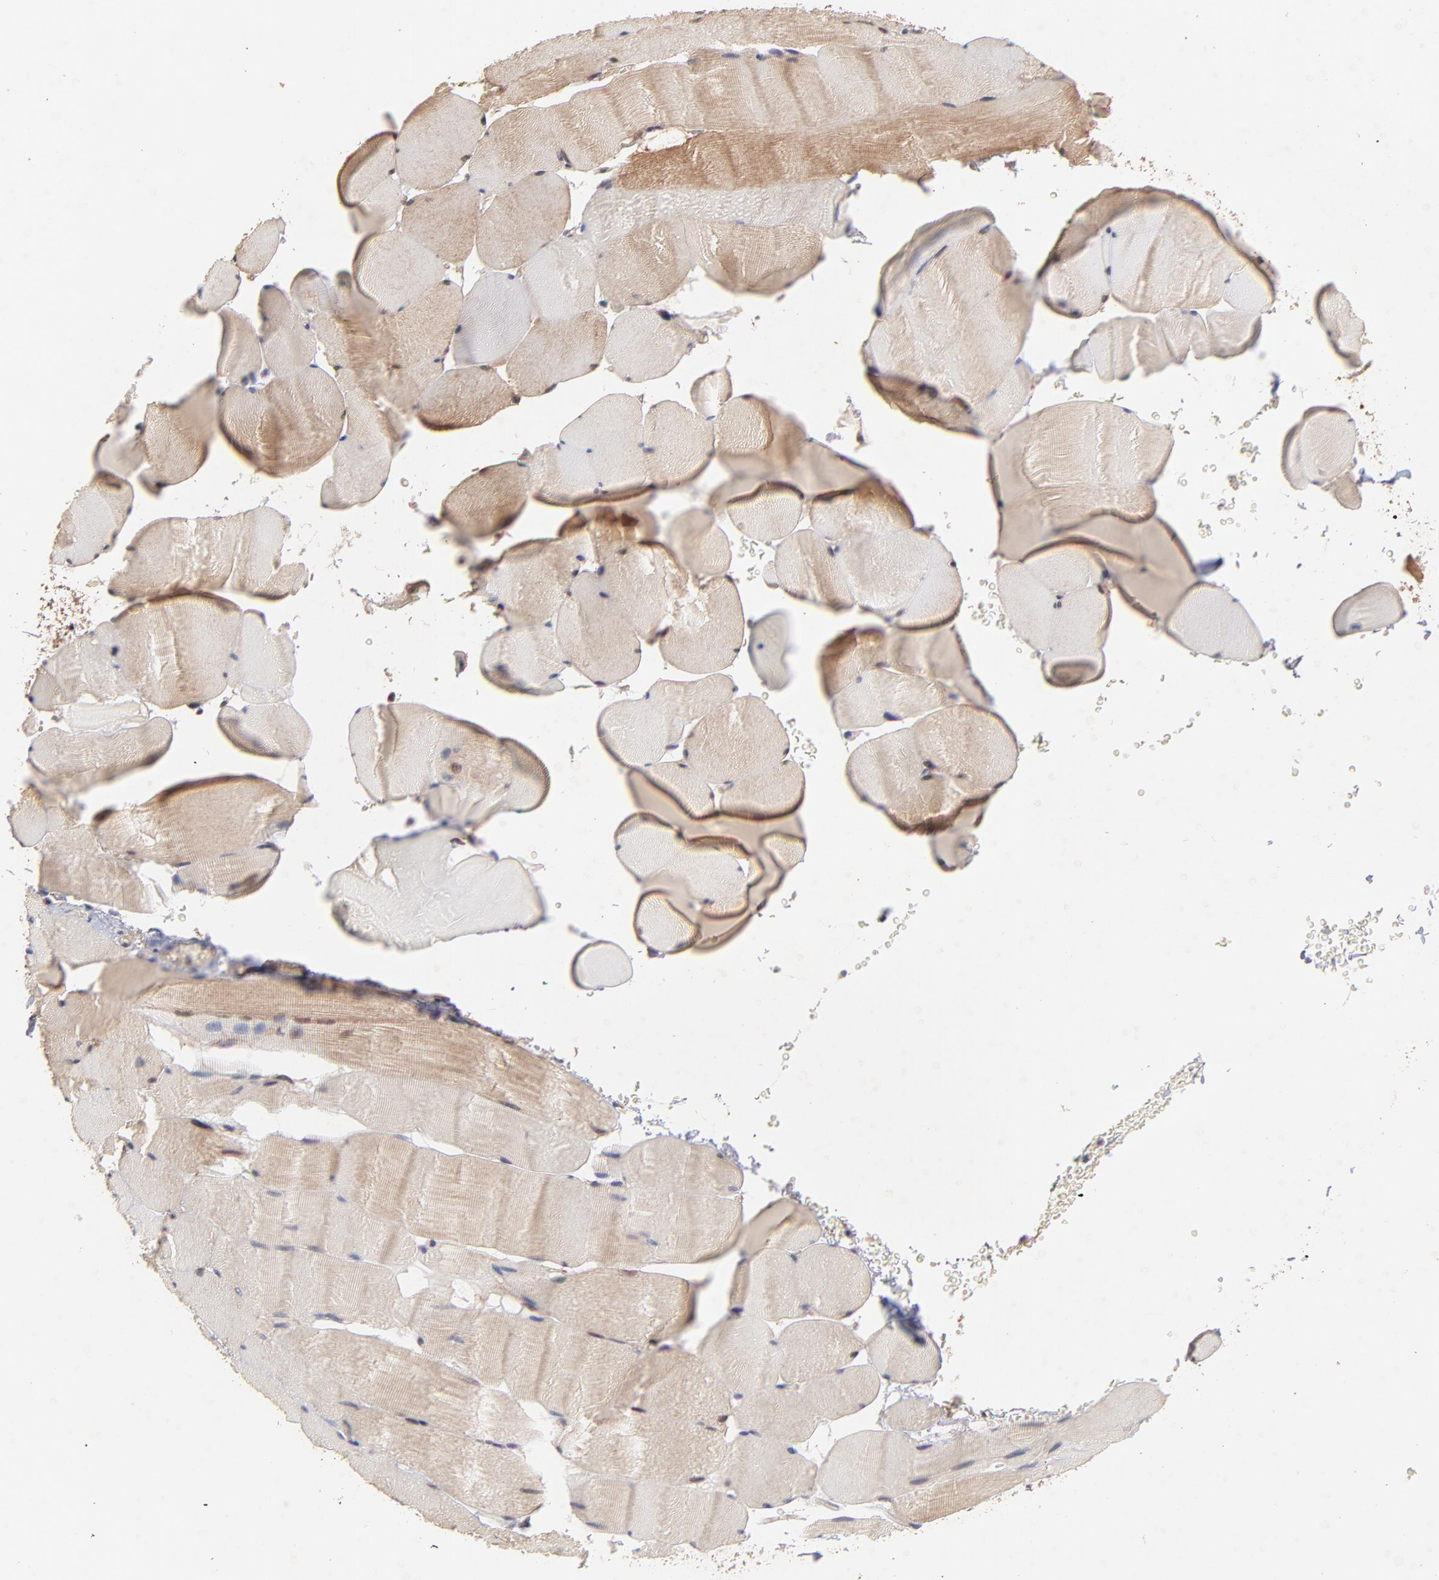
{"staining": {"intensity": "moderate", "quantity": "25%-75%", "location": "cytoplasmic/membranous"}, "tissue": "skeletal muscle", "cell_type": "Myocytes", "image_type": "normal", "snomed": [{"axis": "morphology", "description": "Normal tissue, NOS"}, {"axis": "topography", "description": "Skeletal muscle"}], "caption": "Brown immunohistochemical staining in unremarkable human skeletal muscle displays moderate cytoplasmic/membranous staining in about 25%-75% of myocytes.", "gene": "STAP2", "patient": {"sex": "male", "age": 62}}